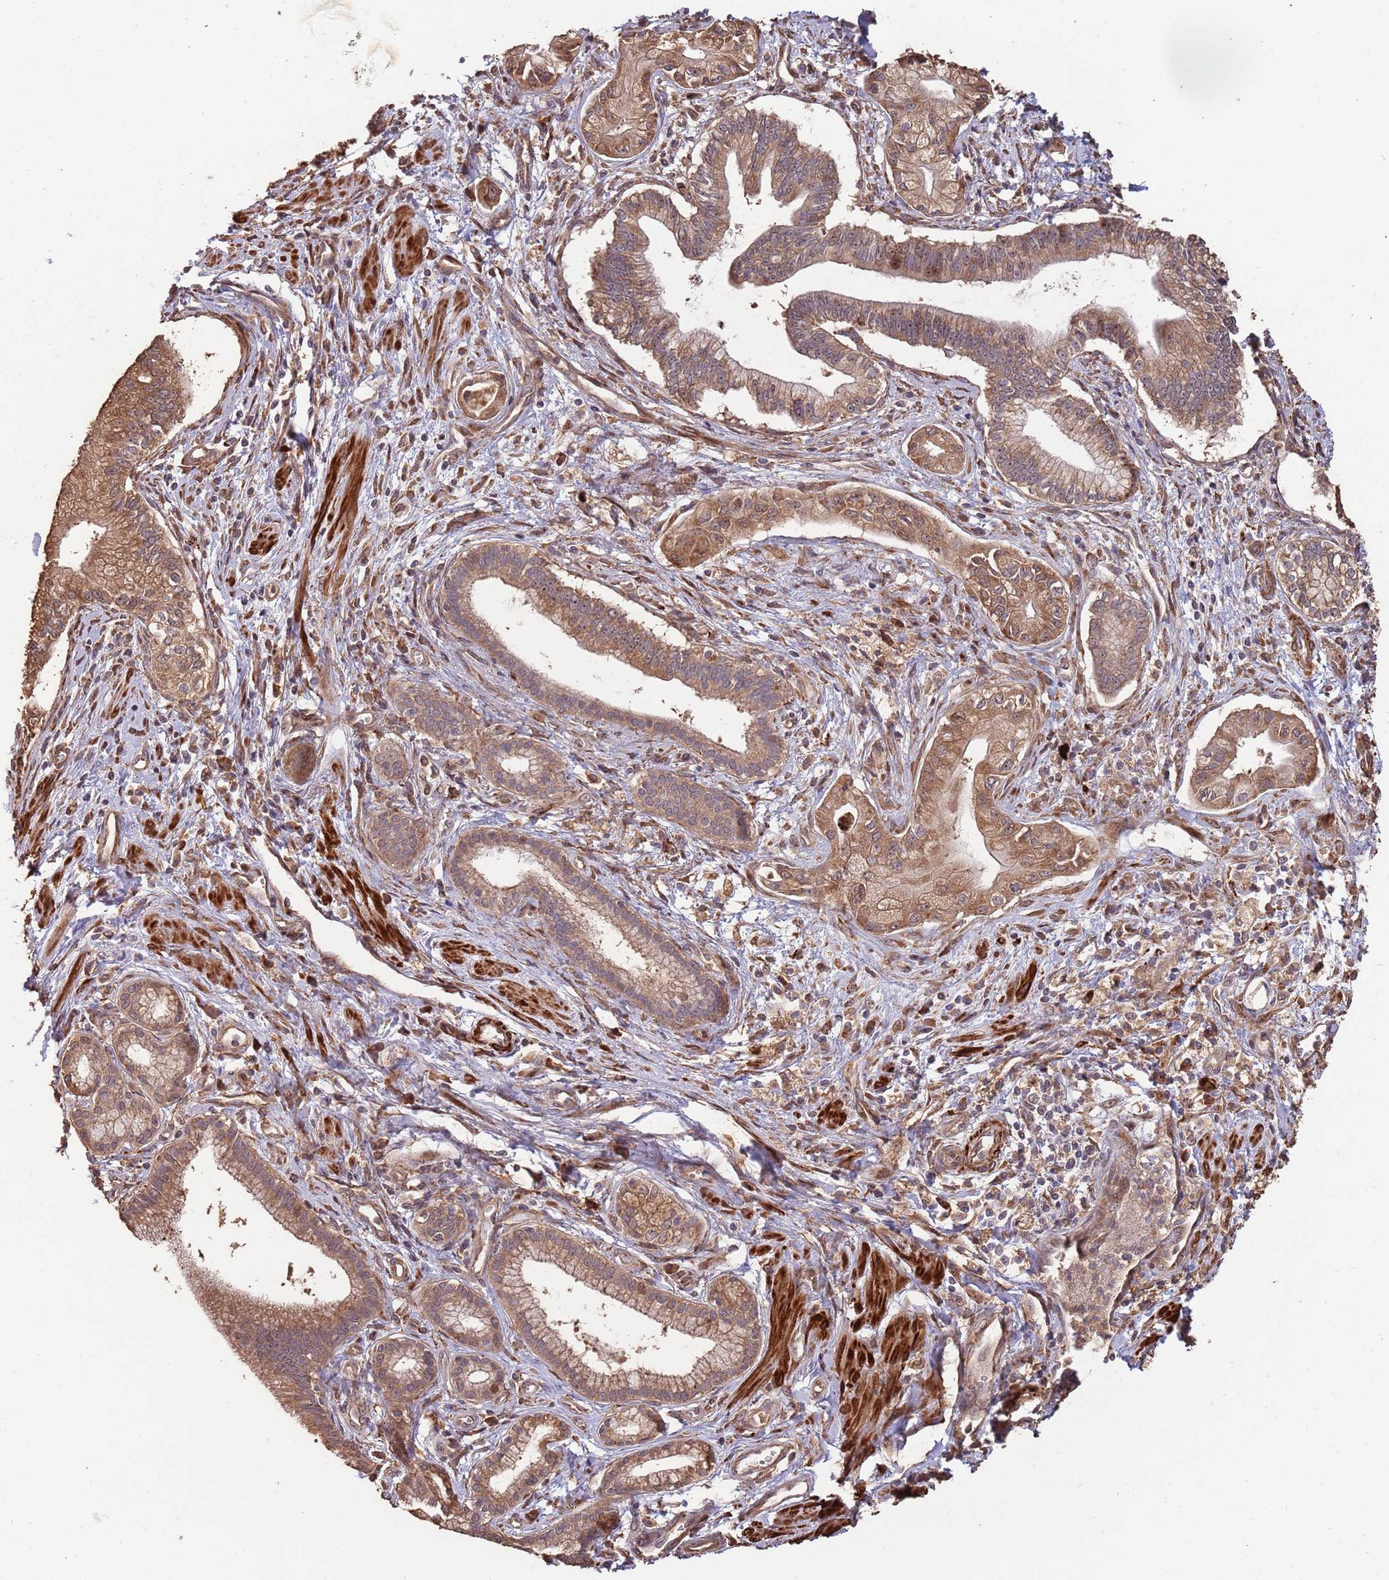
{"staining": {"intensity": "moderate", "quantity": ">75%", "location": "cytoplasmic/membranous"}, "tissue": "pancreatic cancer", "cell_type": "Tumor cells", "image_type": "cancer", "snomed": [{"axis": "morphology", "description": "Adenocarcinoma, NOS"}, {"axis": "topography", "description": "Pancreas"}], "caption": "Pancreatic cancer tissue demonstrates moderate cytoplasmic/membranous positivity in approximately >75% of tumor cells, visualized by immunohistochemistry.", "gene": "ZNF428", "patient": {"sex": "male", "age": 78}}